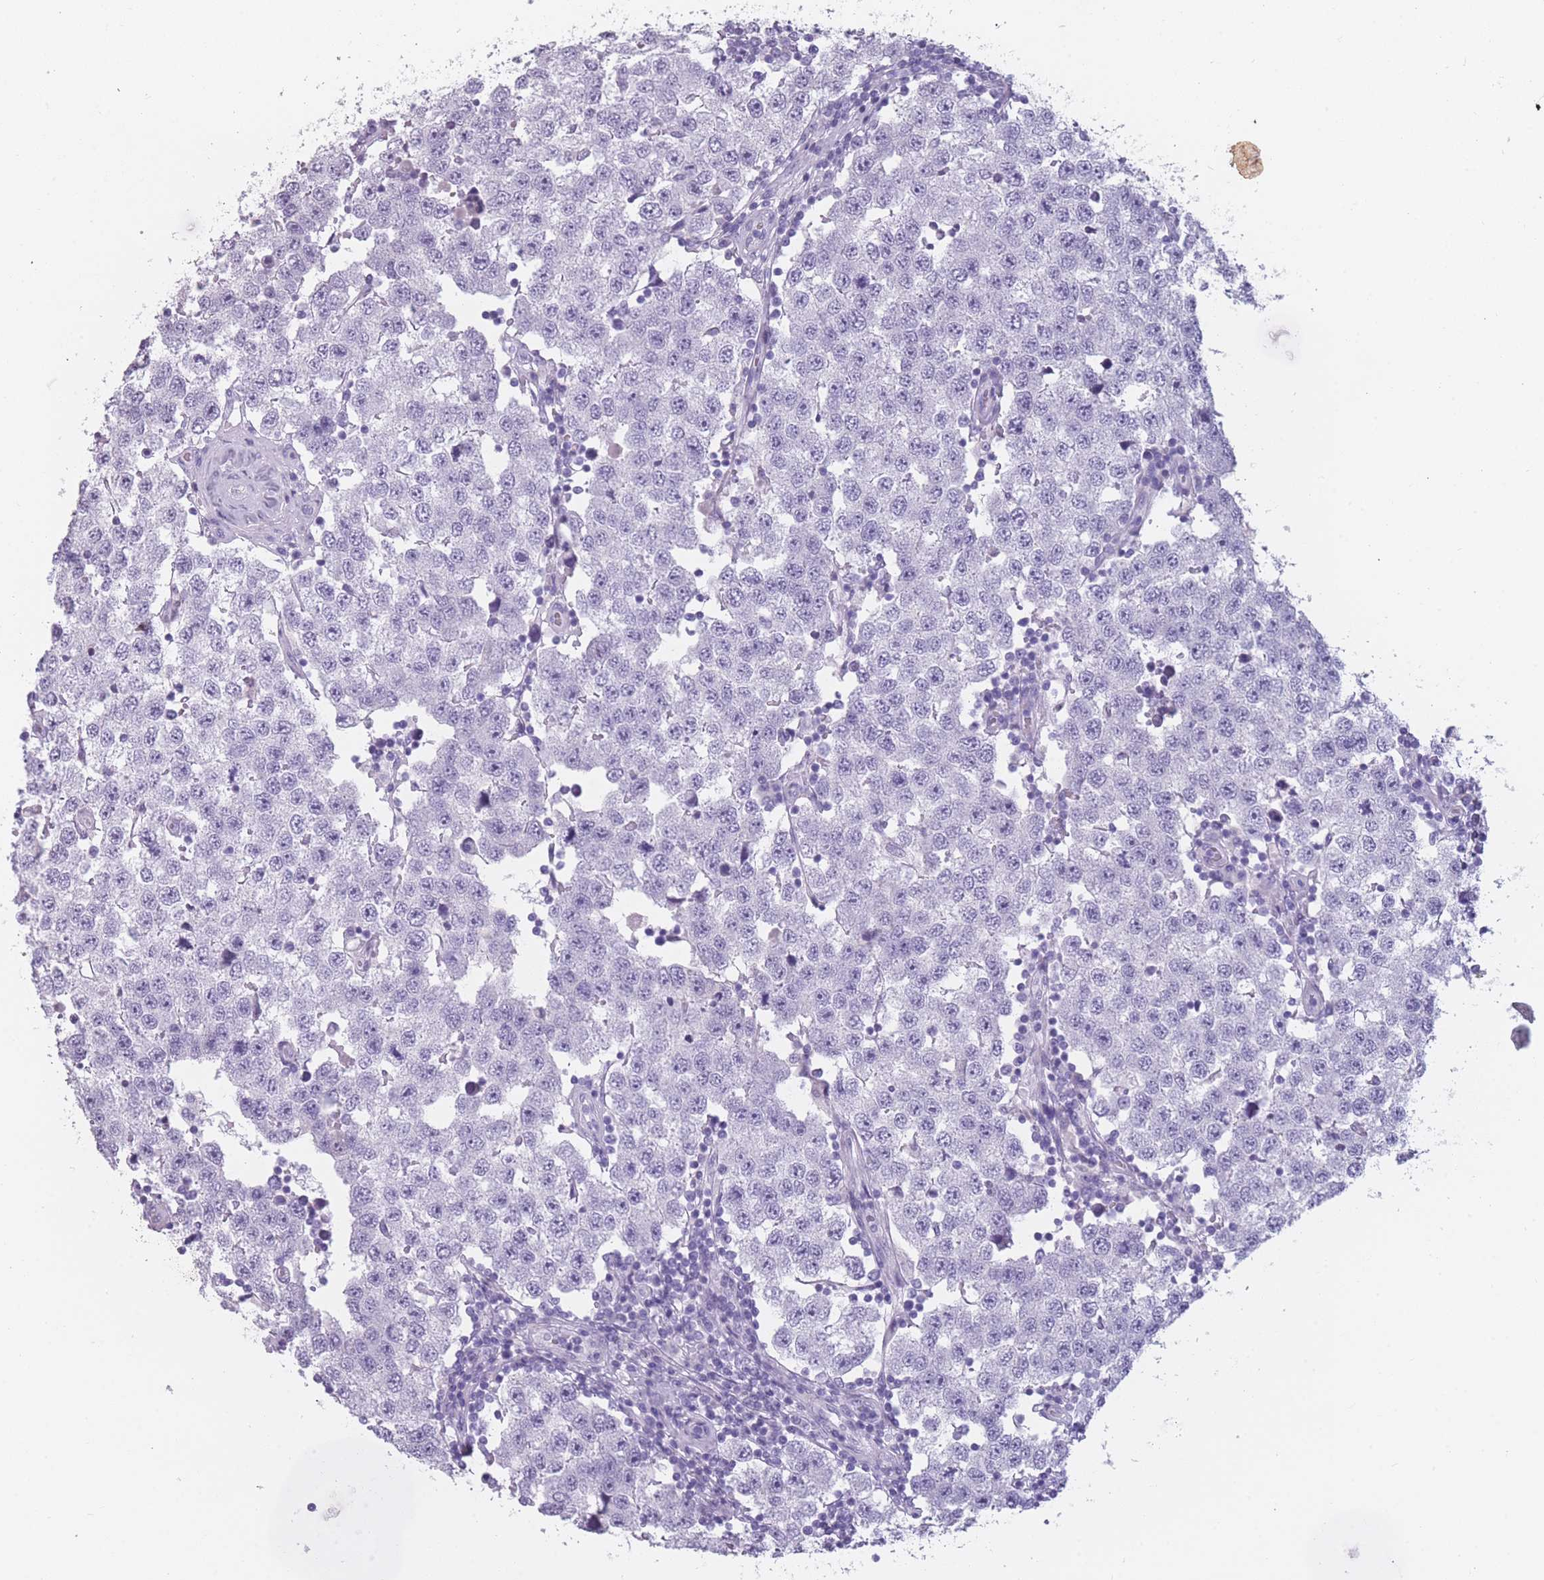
{"staining": {"intensity": "negative", "quantity": "none", "location": "none"}, "tissue": "testis cancer", "cell_type": "Tumor cells", "image_type": "cancer", "snomed": [{"axis": "morphology", "description": "Seminoma, NOS"}, {"axis": "topography", "description": "Testis"}], "caption": "This is an immunohistochemistry (IHC) photomicrograph of testis cancer. There is no expression in tumor cells.", "gene": "PPFIA3", "patient": {"sex": "male", "age": 34}}